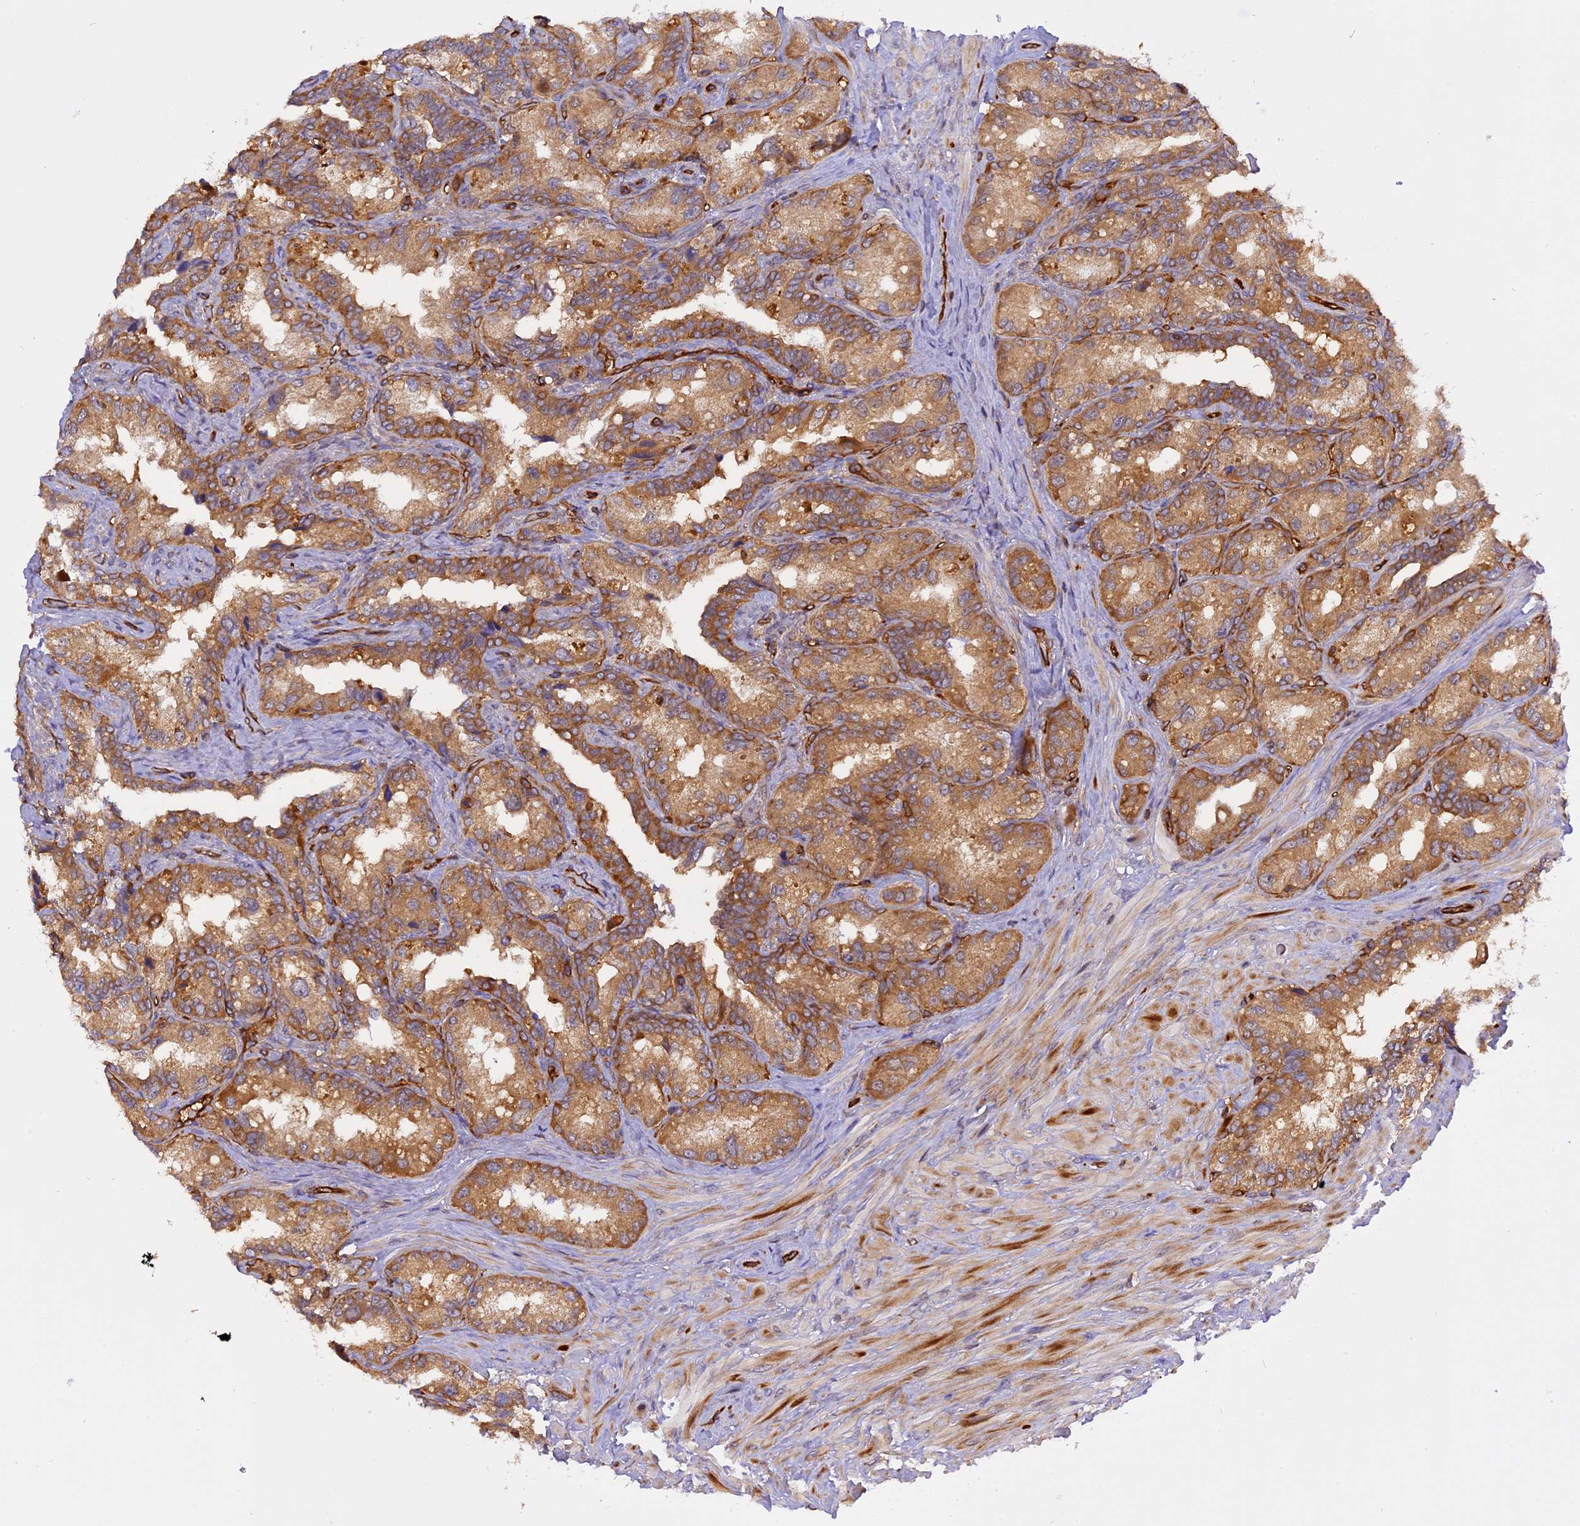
{"staining": {"intensity": "moderate", "quantity": ">75%", "location": "cytoplasmic/membranous"}, "tissue": "seminal vesicle", "cell_type": "Glandular cells", "image_type": "normal", "snomed": [{"axis": "morphology", "description": "Normal tissue, NOS"}, {"axis": "topography", "description": "Seminal veicle"}, {"axis": "topography", "description": "Peripheral nerve tissue"}], "caption": "Protein staining shows moderate cytoplasmic/membranous positivity in about >75% of glandular cells in benign seminal vesicle. (IHC, brightfield microscopy, high magnification).", "gene": "C5orf22", "patient": {"sex": "male", "age": 67}}